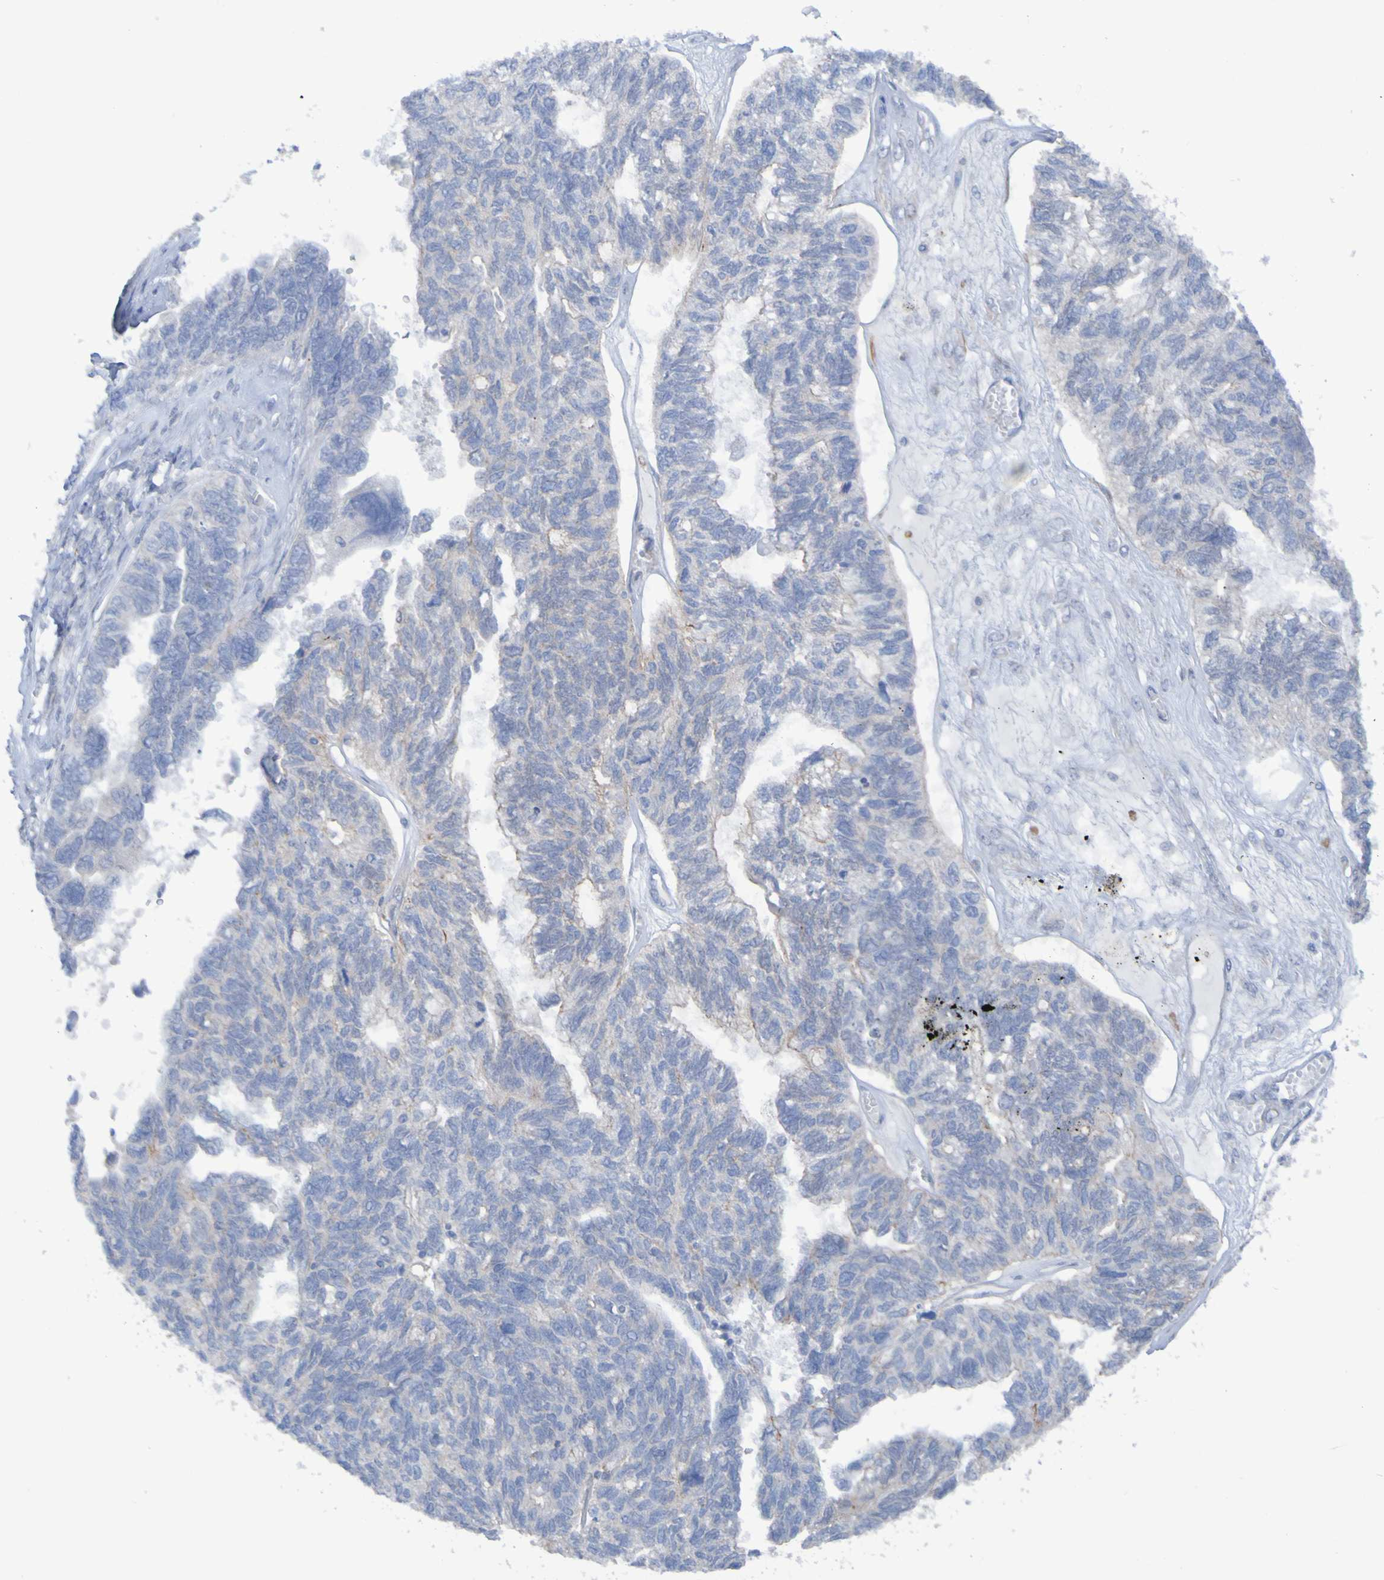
{"staining": {"intensity": "negative", "quantity": "none", "location": "none"}, "tissue": "ovarian cancer", "cell_type": "Tumor cells", "image_type": "cancer", "snomed": [{"axis": "morphology", "description": "Cystadenocarcinoma, serous, NOS"}, {"axis": "topography", "description": "Ovary"}], "caption": "Ovarian cancer stained for a protein using immunohistochemistry shows no staining tumor cells.", "gene": "LPP", "patient": {"sex": "female", "age": 79}}